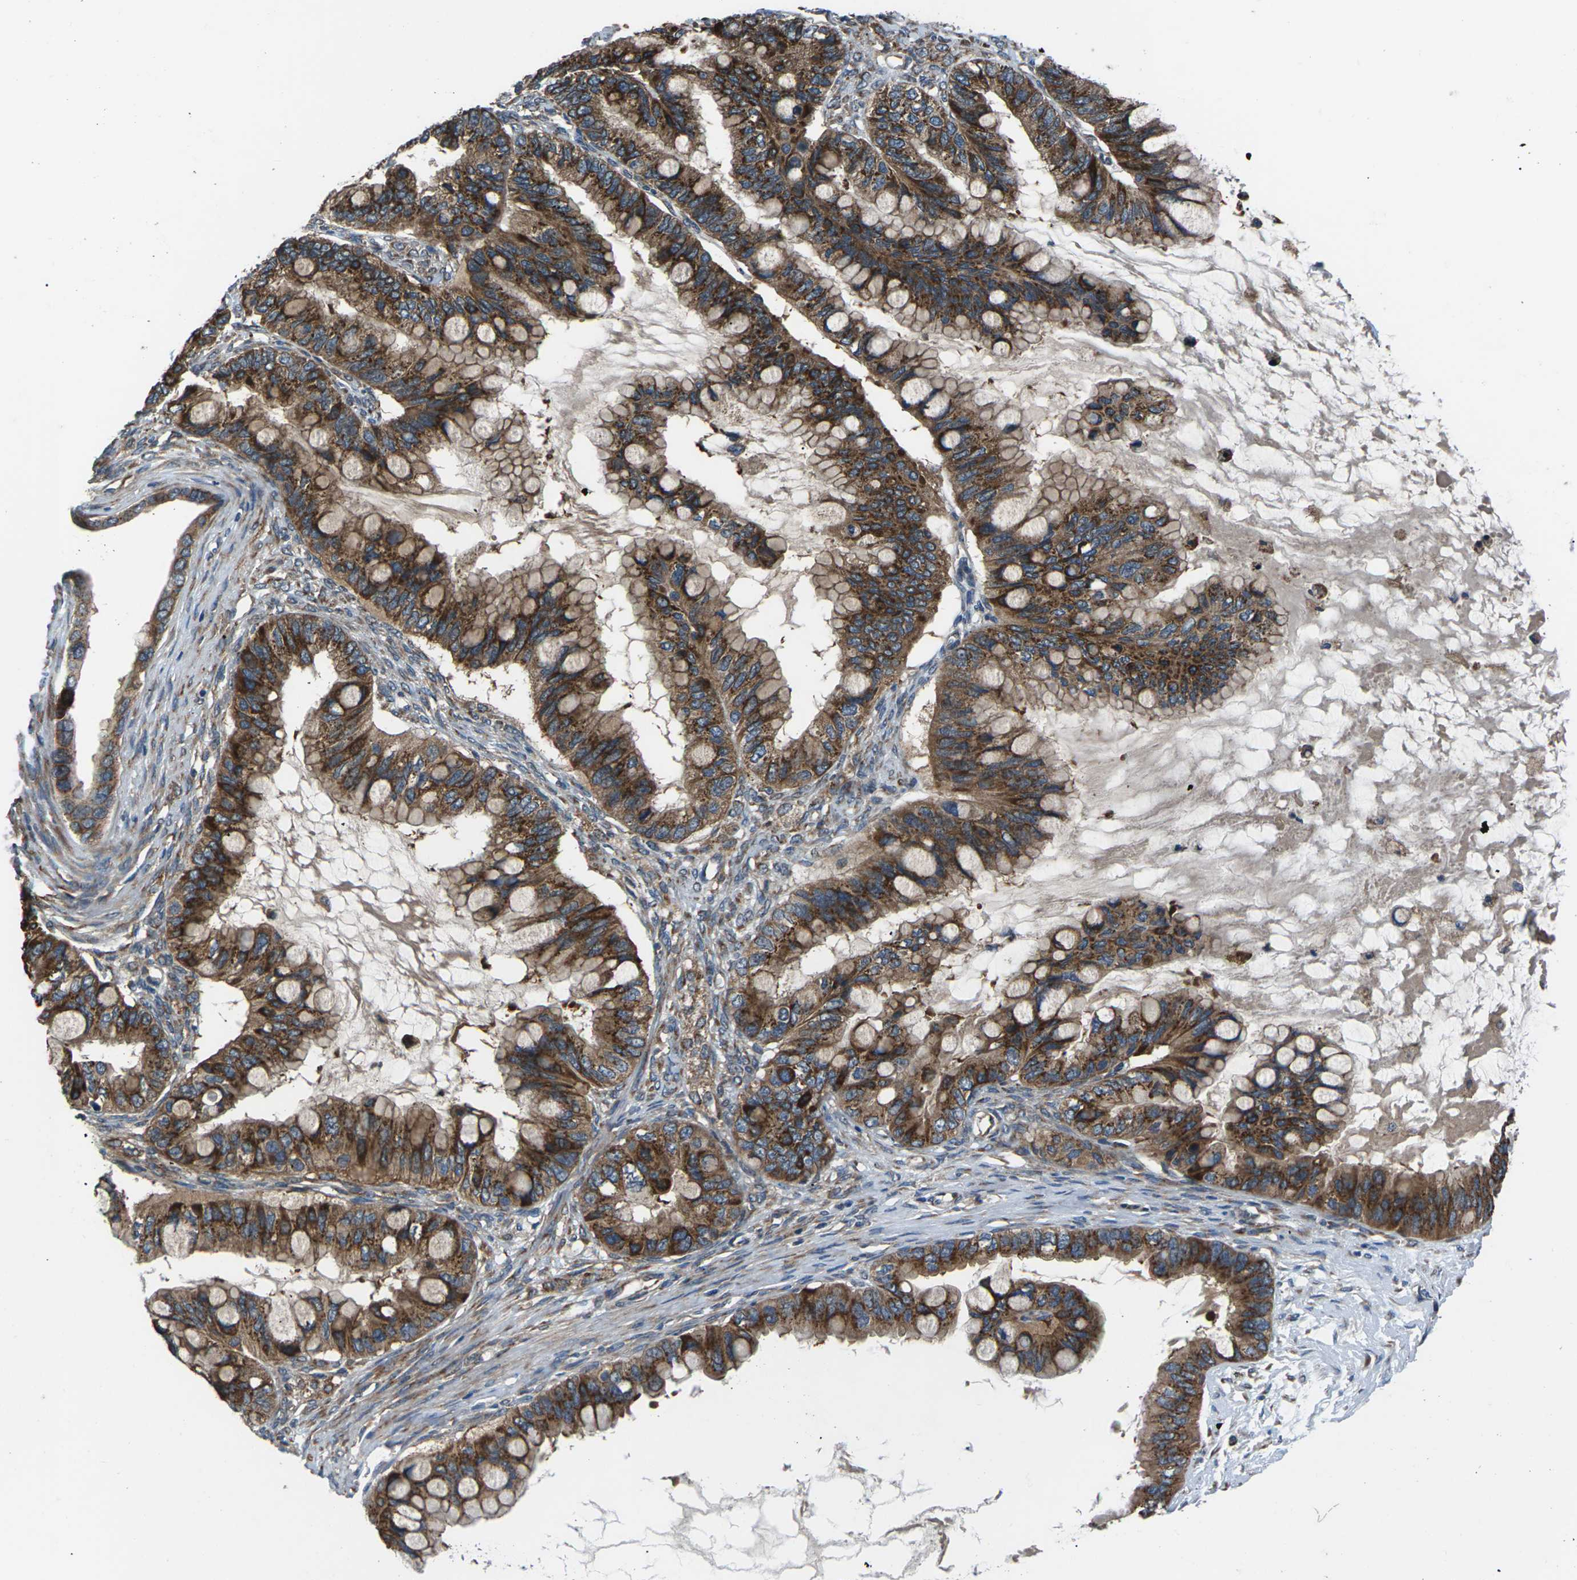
{"staining": {"intensity": "strong", "quantity": ">75%", "location": "cytoplasmic/membranous"}, "tissue": "ovarian cancer", "cell_type": "Tumor cells", "image_type": "cancer", "snomed": [{"axis": "morphology", "description": "Cystadenocarcinoma, mucinous, NOS"}, {"axis": "topography", "description": "Ovary"}], "caption": "This is an image of IHC staining of ovarian cancer, which shows strong positivity in the cytoplasmic/membranous of tumor cells.", "gene": "GABRP", "patient": {"sex": "female", "age": 80}}